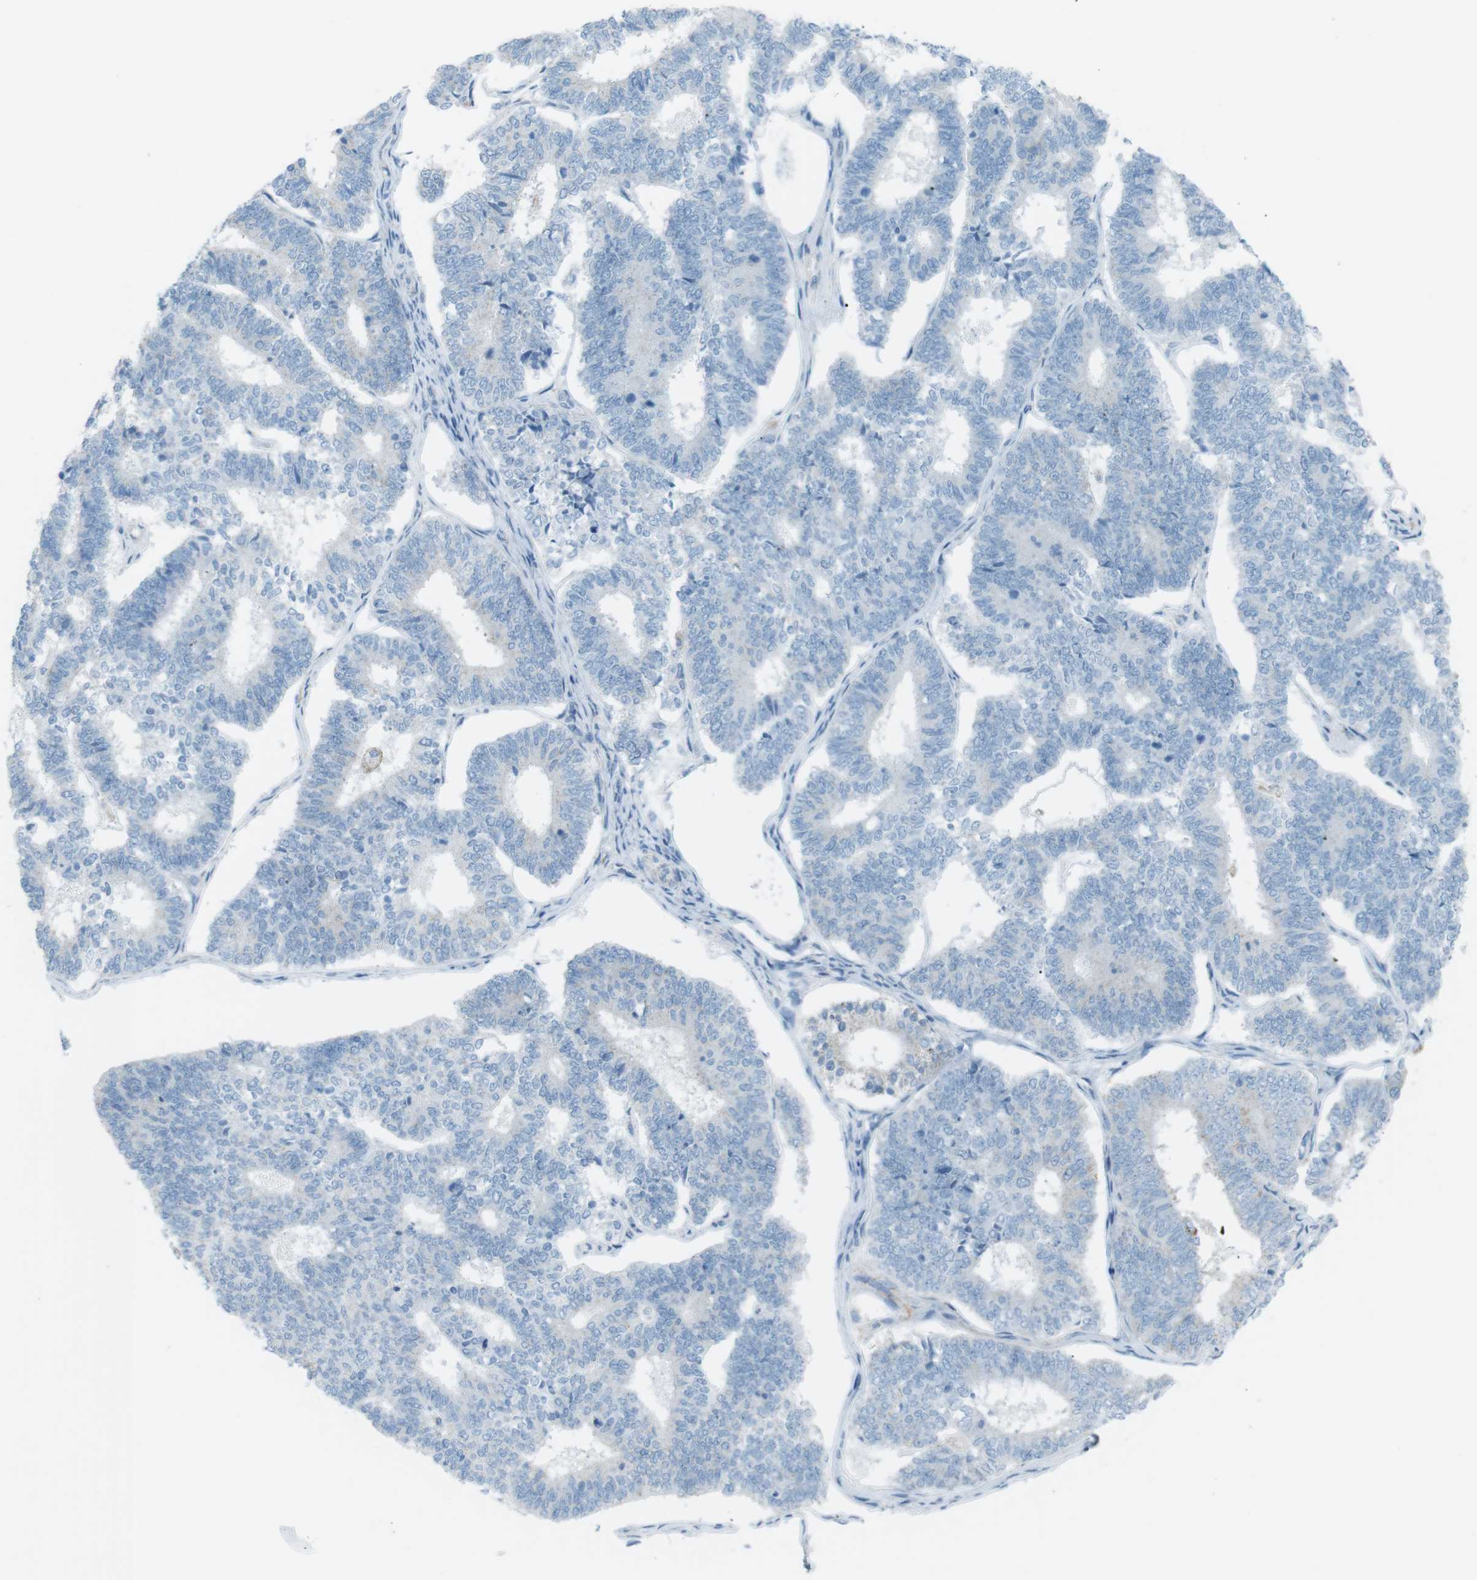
{"staining": {"intensity": "negative", "quantity": "none", "location": "none"}, "tissue": "endometrial cancer", "cell_type": "Tumor cells", "image_type": "cancer", "snomed": [{"axis": "morphology", "description": "Adenocarcinoma, NOS"}, {"axis": "topography", "description": "Endometrium"}], "caption": "Image shows no protein positivity in tumor cells of endometrial cancer (adenocarcinoma) tissue.", "gene": "VAMP1", "patient": {"sex": "female", "age": 70}}